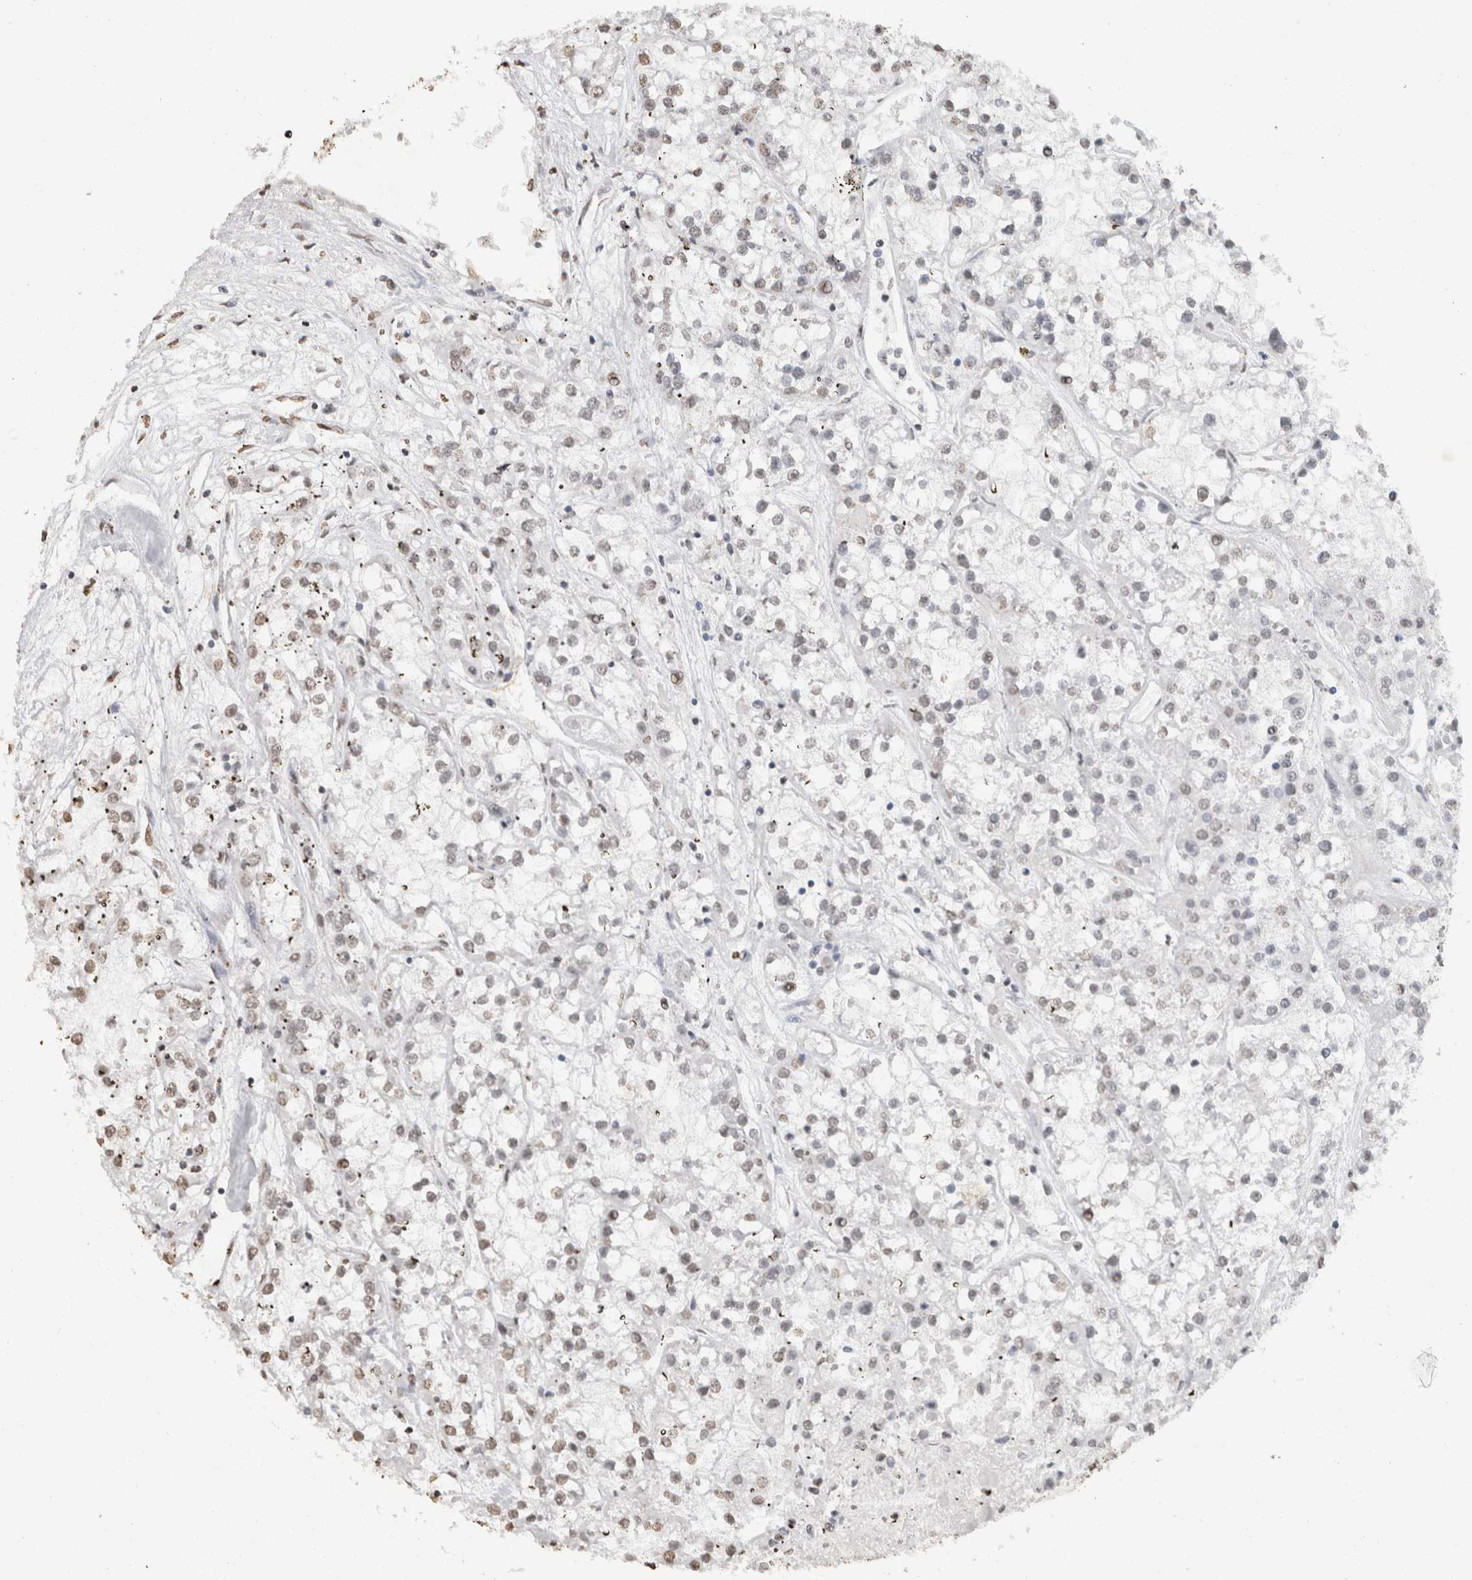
{"staining": {"intensity": "weak", "quantity": ">75%", "location": "nuclear"}, "tissue": "renal cancer", "cell_type": "Tumor cells", "image_type": "cancer", "snomed": [{"axis": "morphology", "description": "Adenocarcinoma, NOS"}, {"axis": "topography", "description": "Kidney"}], "caption": "Immunohistochemistry (IHC) of human renal cancer displays low levels of weak nuclear positivity in approximately >75% of tumor cells.", "gene": "CNTN1", "patient": {"sex": "female", "age": 52}}